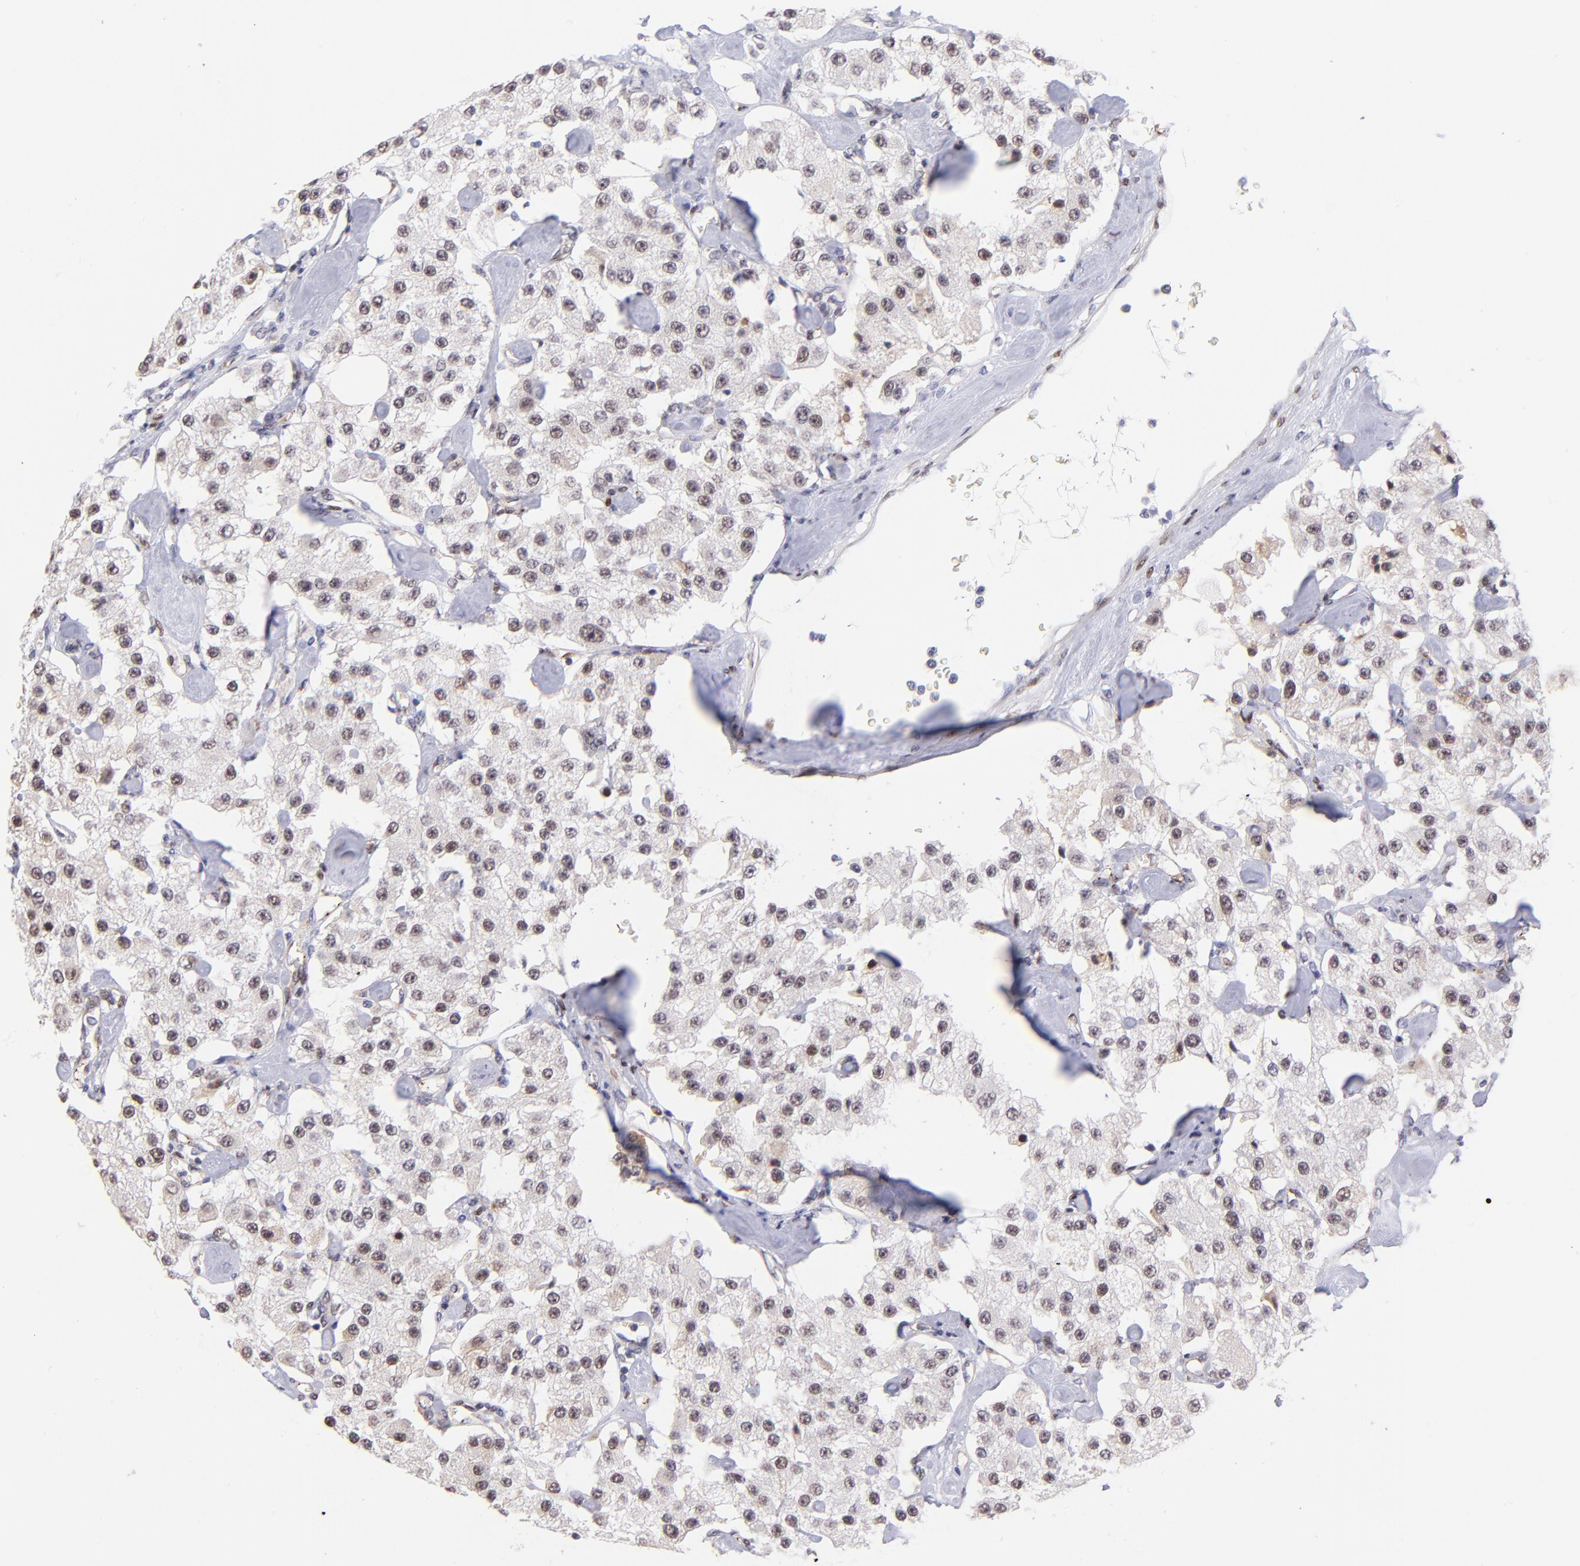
{"staining": {"intensity": "weak", "quantity": "25%-75%", "location": "nuclear"}, "tissue": "carcinoid", "cell_type": "Tumor cells", "image_type": "cancer", "snomed": [{"axis": "morphology", "description": "Carcinoid, malignant, NOS"}, {"axis": "topography", "description": "Pancreas"}], "caption": "This image shows immunohistochemistry staining of human carcinoid, with low weak nuclear expression in about 25%-75% of tumor cells.", "gene": "SOX6", "patient": {"sex": "male", "age": 41}}